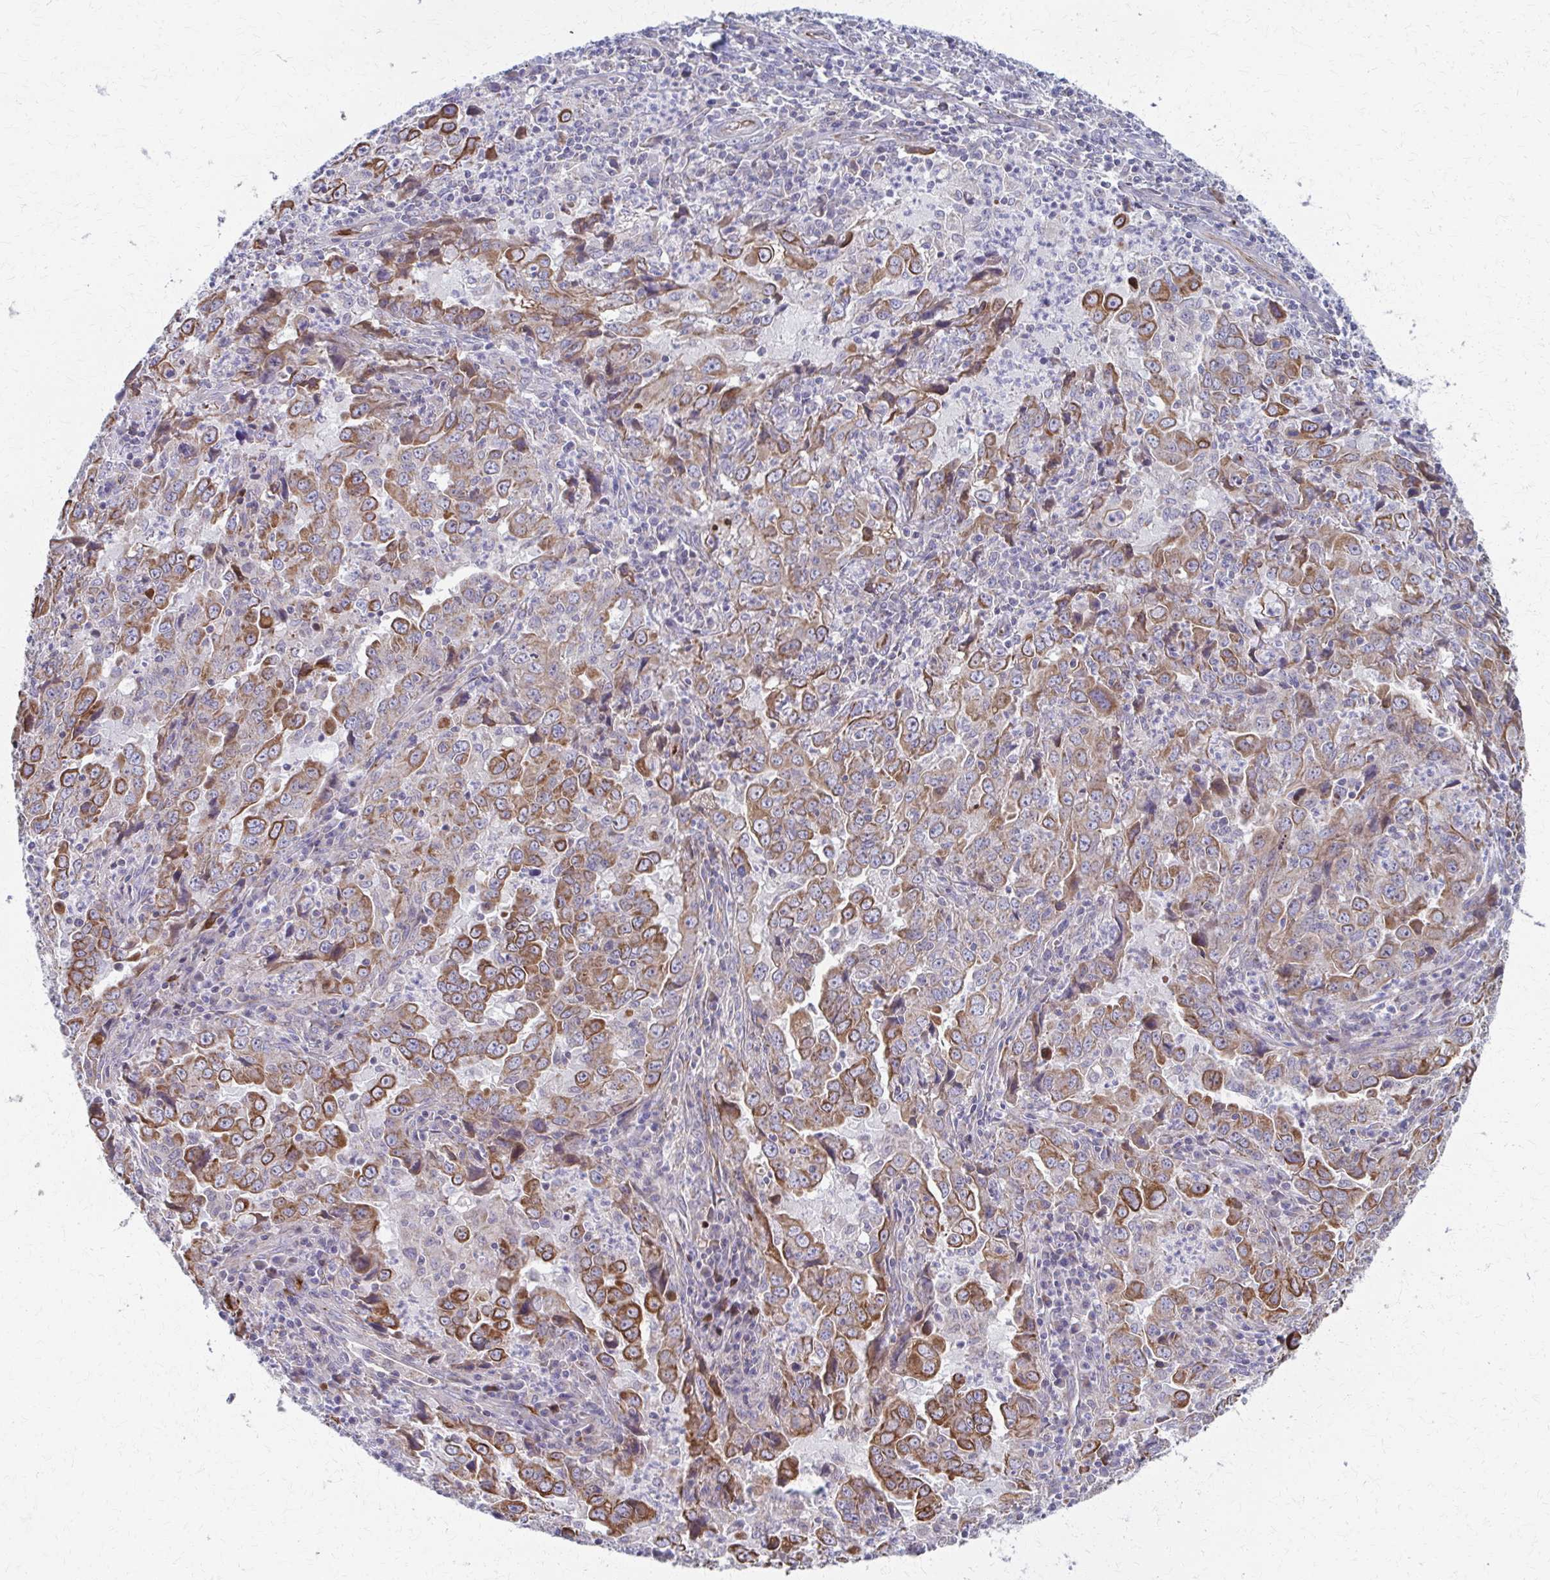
{"staining": {"intensity": "moderate", "quantity": ">75%", "location": "cytoplasmic/membranous"}, "tissue": "lung cancer", "cell_type": "Tumor cells", "image_type": "cancer", "snomed": [{"axis": "morphology", "description": "Adenocarcinoma, NOS"}, {"axis": "topography", "description": "Lung"}], "caption": "Moderate cytoplasmic/membranous positivity for a protein is appreciated in approximately >75% of tumor cells of lung cancer using immunohistochemistry (IHC).", "gene": "FAHD1", "patient": {"sex": "male", "age": 67}}